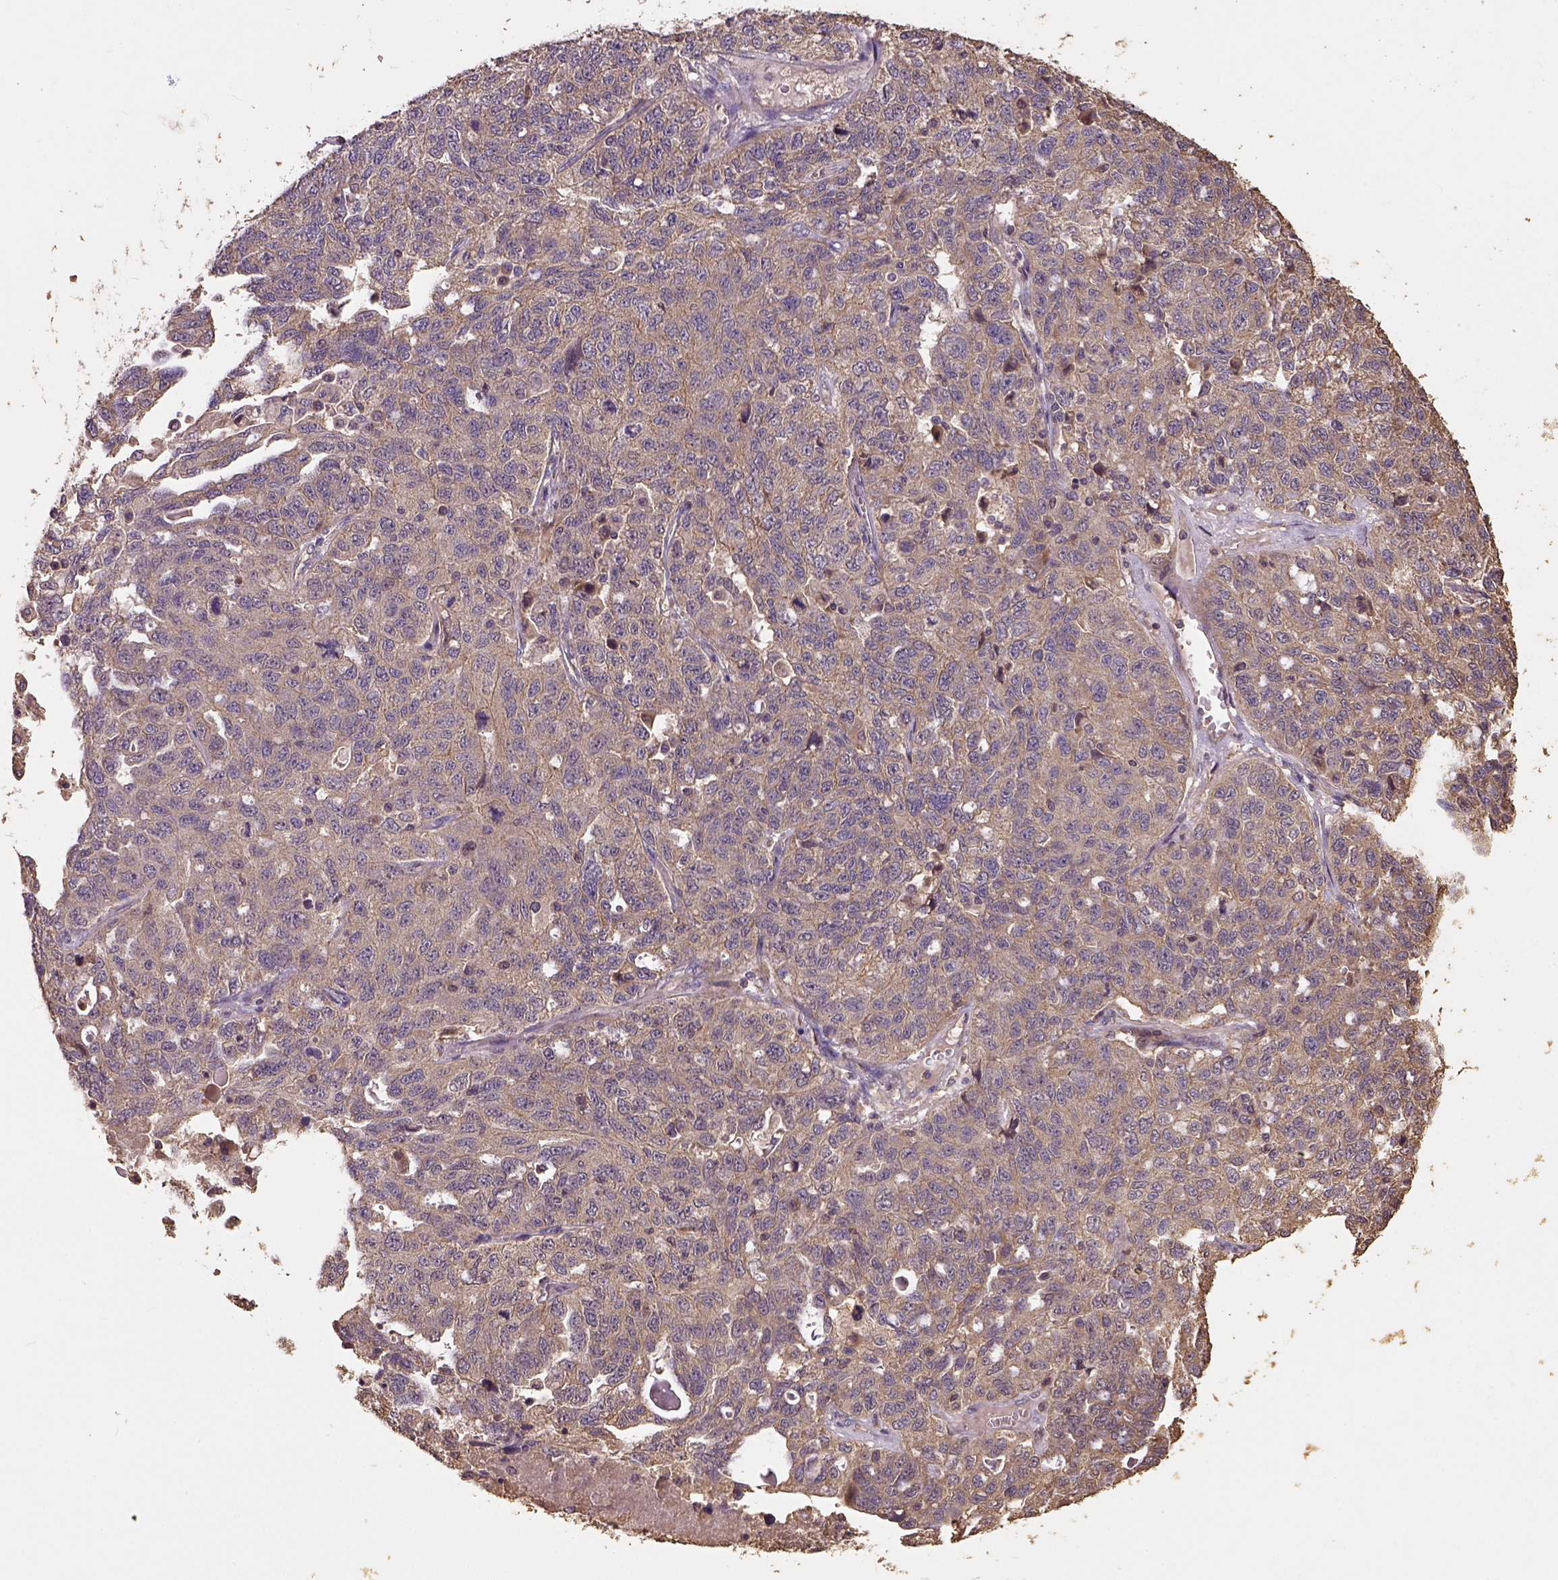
{"staining": {"intensity": "weak", "quantity": ">75%", "location": "cytoplasmic/membranous"}, "tissue": "ovarian cancer", "cell_type": "Tumor cells", "image_type": "cancer", "snomed": [{"axis": "morphology", "description": "Cystadenocarcinoma, serous, NOS"}, {"axis": "topography", "description": "Ovary"}], "caption": "IHC histopathology image of neoplastic tissue: ovarian cancer (serous cystadenocarcinoma) stained using immunohistochemistry displays low levels of weak protein expression localized specifically in the cytoplasmic/membranous of tumor cells, appearing as a cytoplasmic/membranous brown color.", "gene": "ATP1B3", "patient": {"sex": "female", "age": 71}}